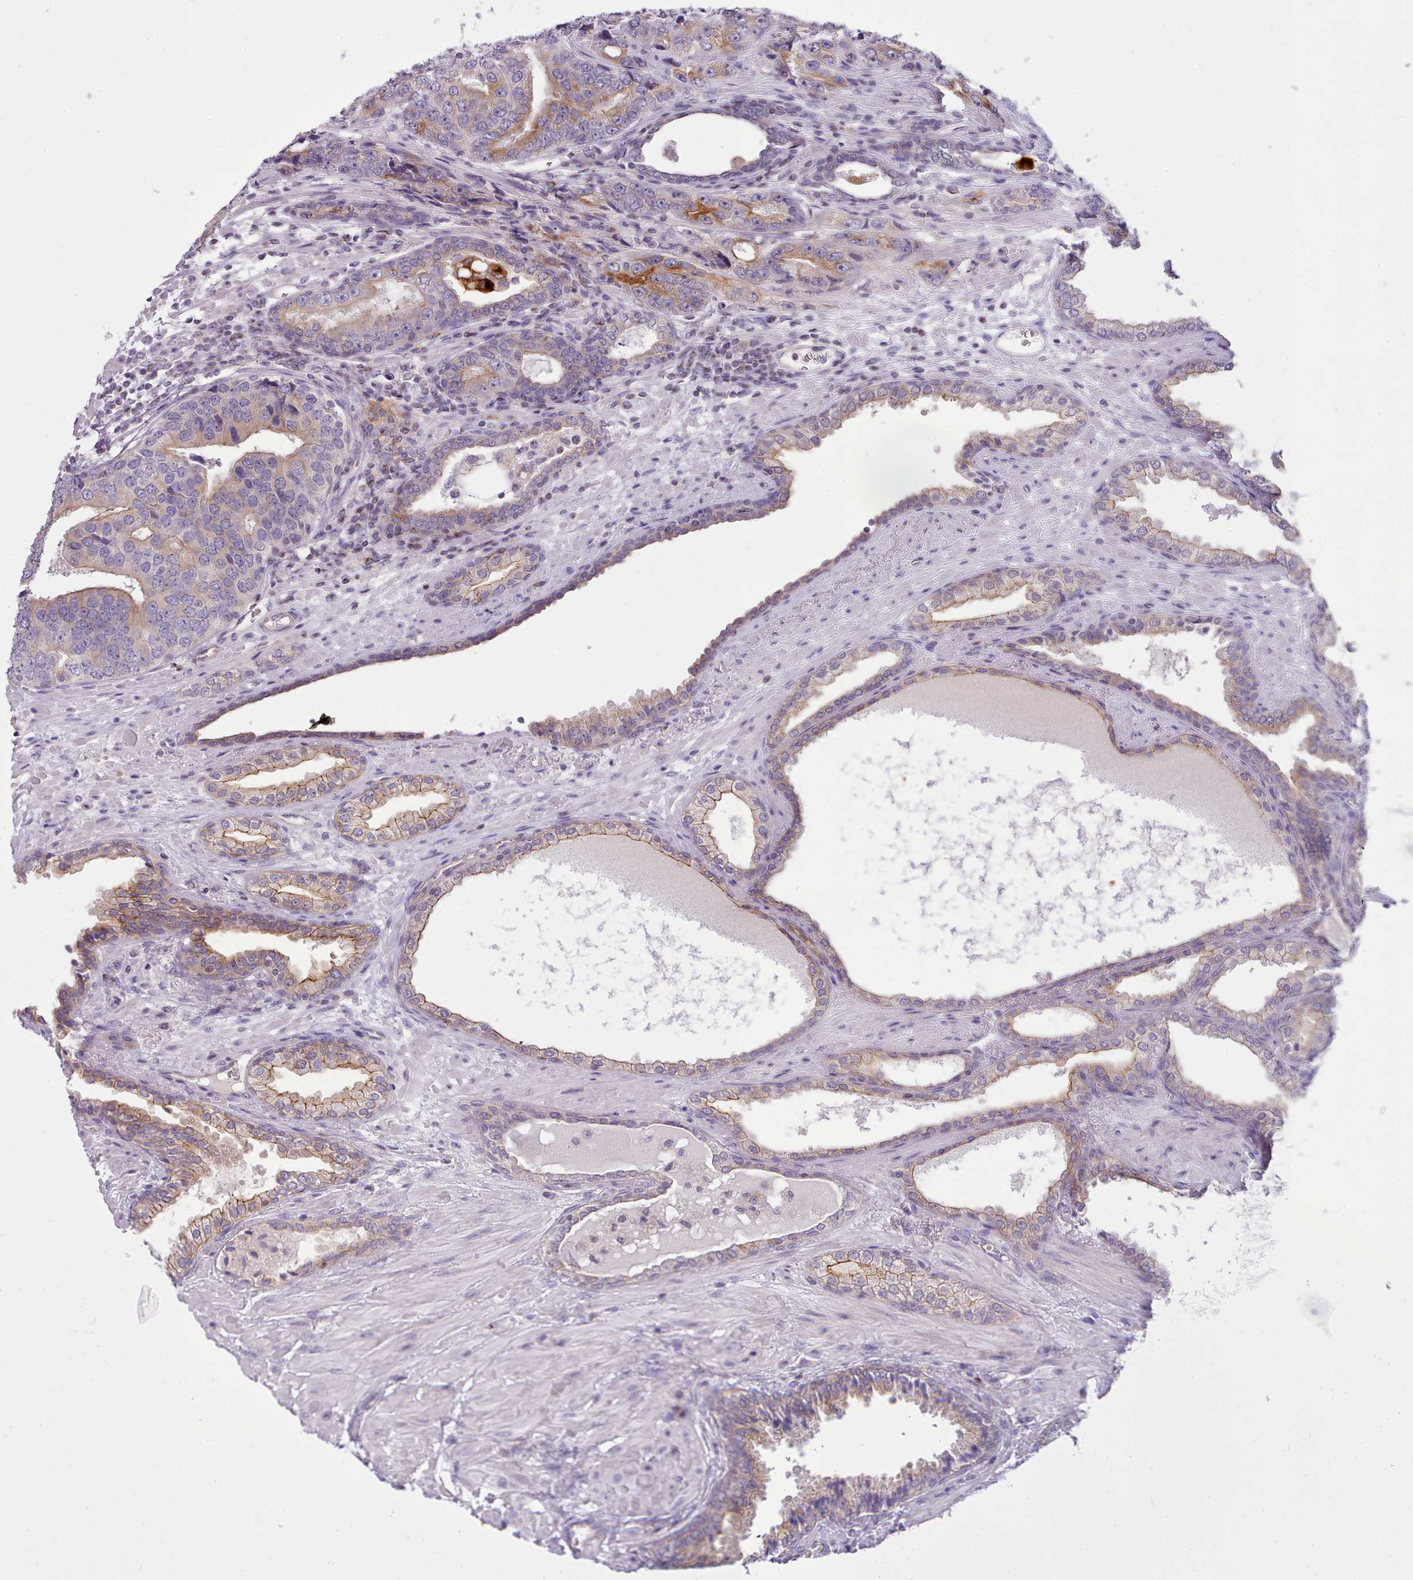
{"staining": {"intensity": "moderate", "quantity": "<25%", "location": "cytoplasmic/membranous"}, "tissue": "prostate cancer", "cell_type": "Tumor cells", "image_type": "cancer", "snomed": [{"axis": "morphology", "description": "Adenocarcinoma, High grade"}, {"axis": "topography", "description": "Prostate"}], "caption": "Prostate cancer stained with DAB (3,3'-diaminobenzidine) IHC reveals low levels of moderate cytoplasmic/membranous staining in about <25% of tumor cells.", "gene": "CYP2A13", "patient": {"sex": "male", "age": 71}}